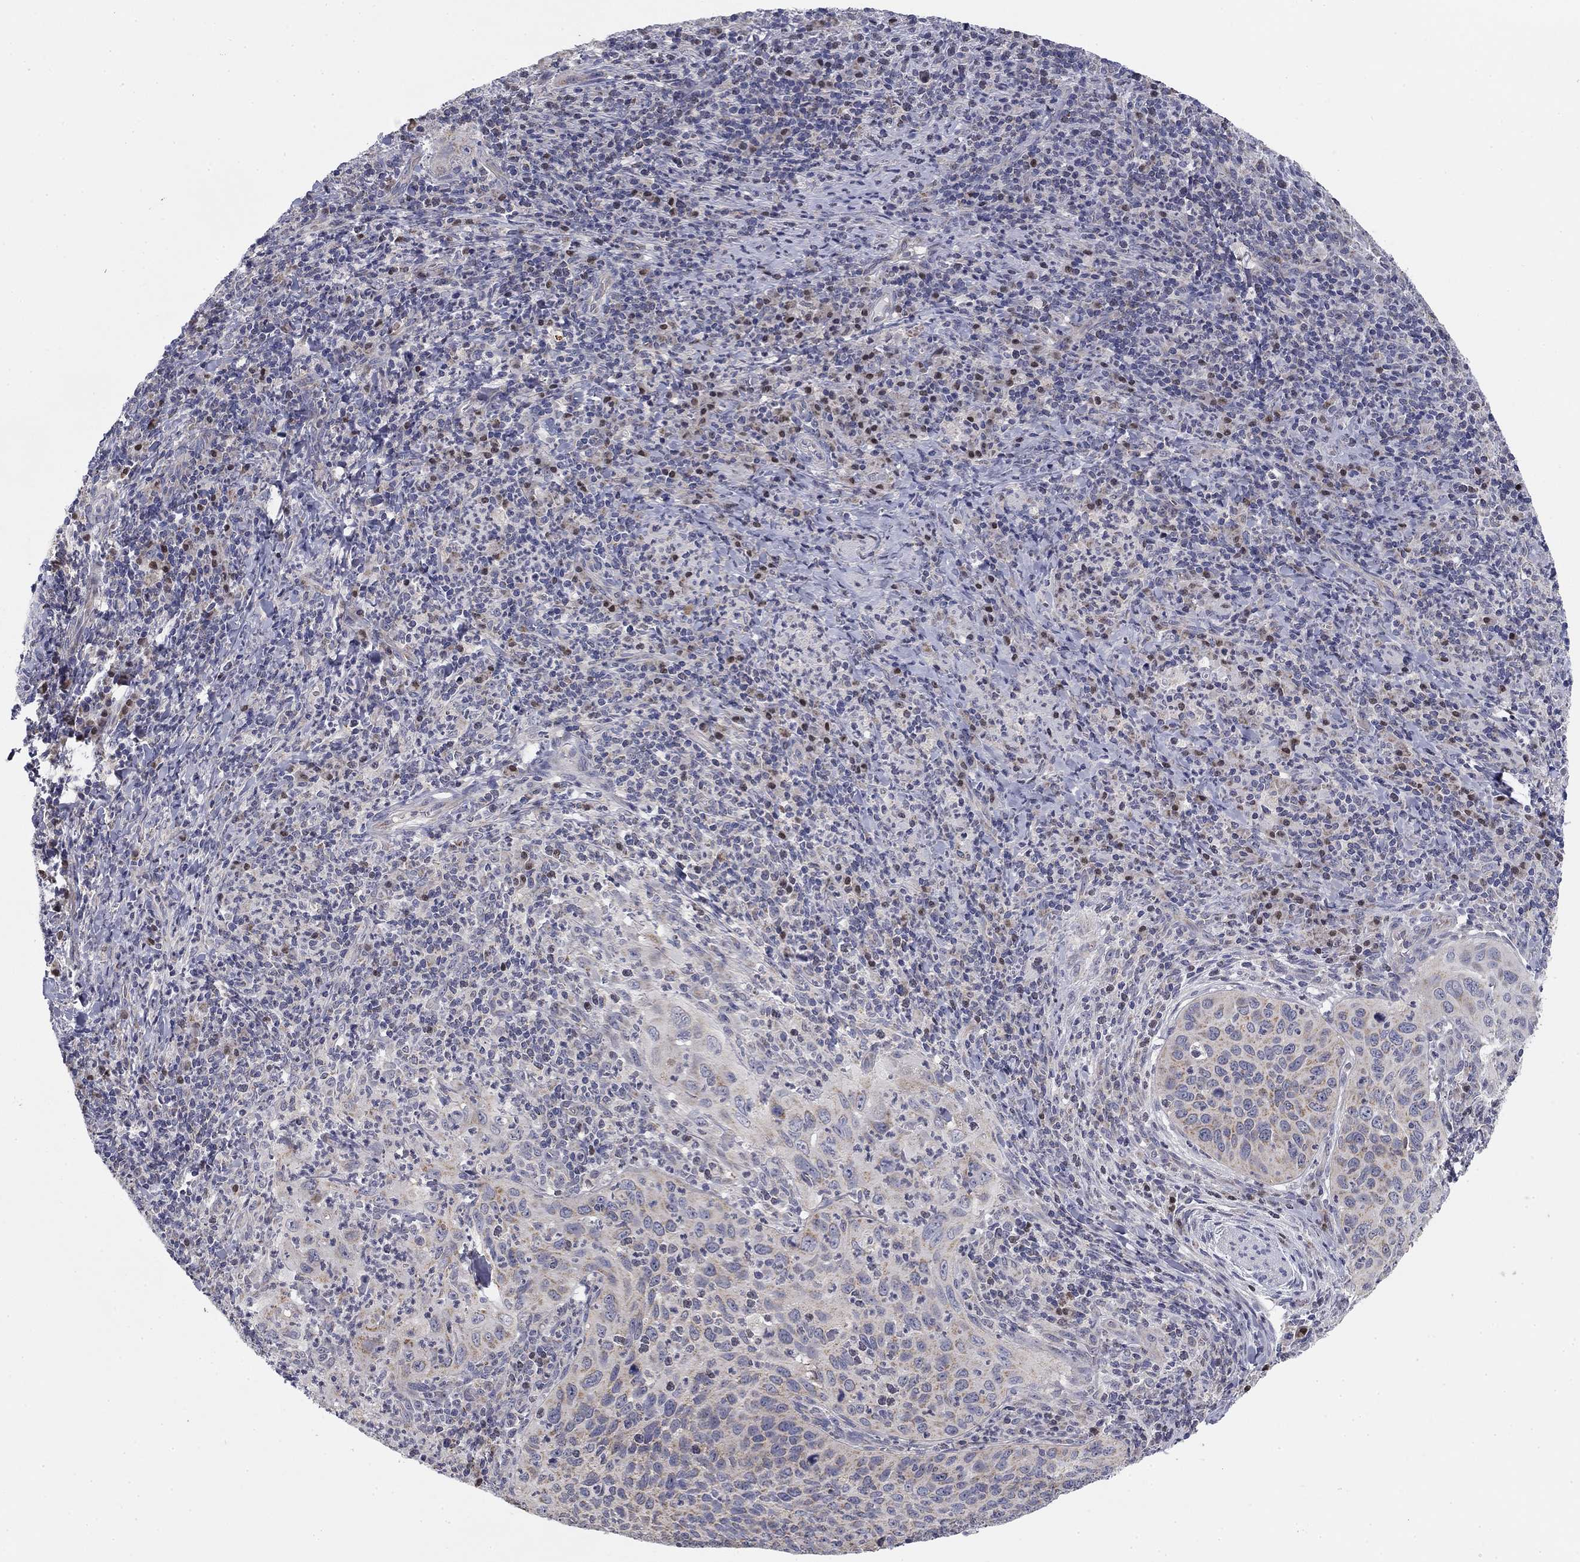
{"staining": {"intensity": "negative", "quantity": "none", "location": "none"}, "tissue": "cervical cancer", "cell_type": "Tumor cells", "image_type": "cancer", "snomed": [{"axis": "morphology", "description": "Squamous cell carcinoma, NOS"}, {"axis": "topography", "description": "Cervix"}], "caption": "Photomicrograph shows no significant protein positivity in tumor cells of cervical cancer (squamous cell carcinoma).", "gene": "SLC2A9", "patient": {"sex": "female", "age": 26}}